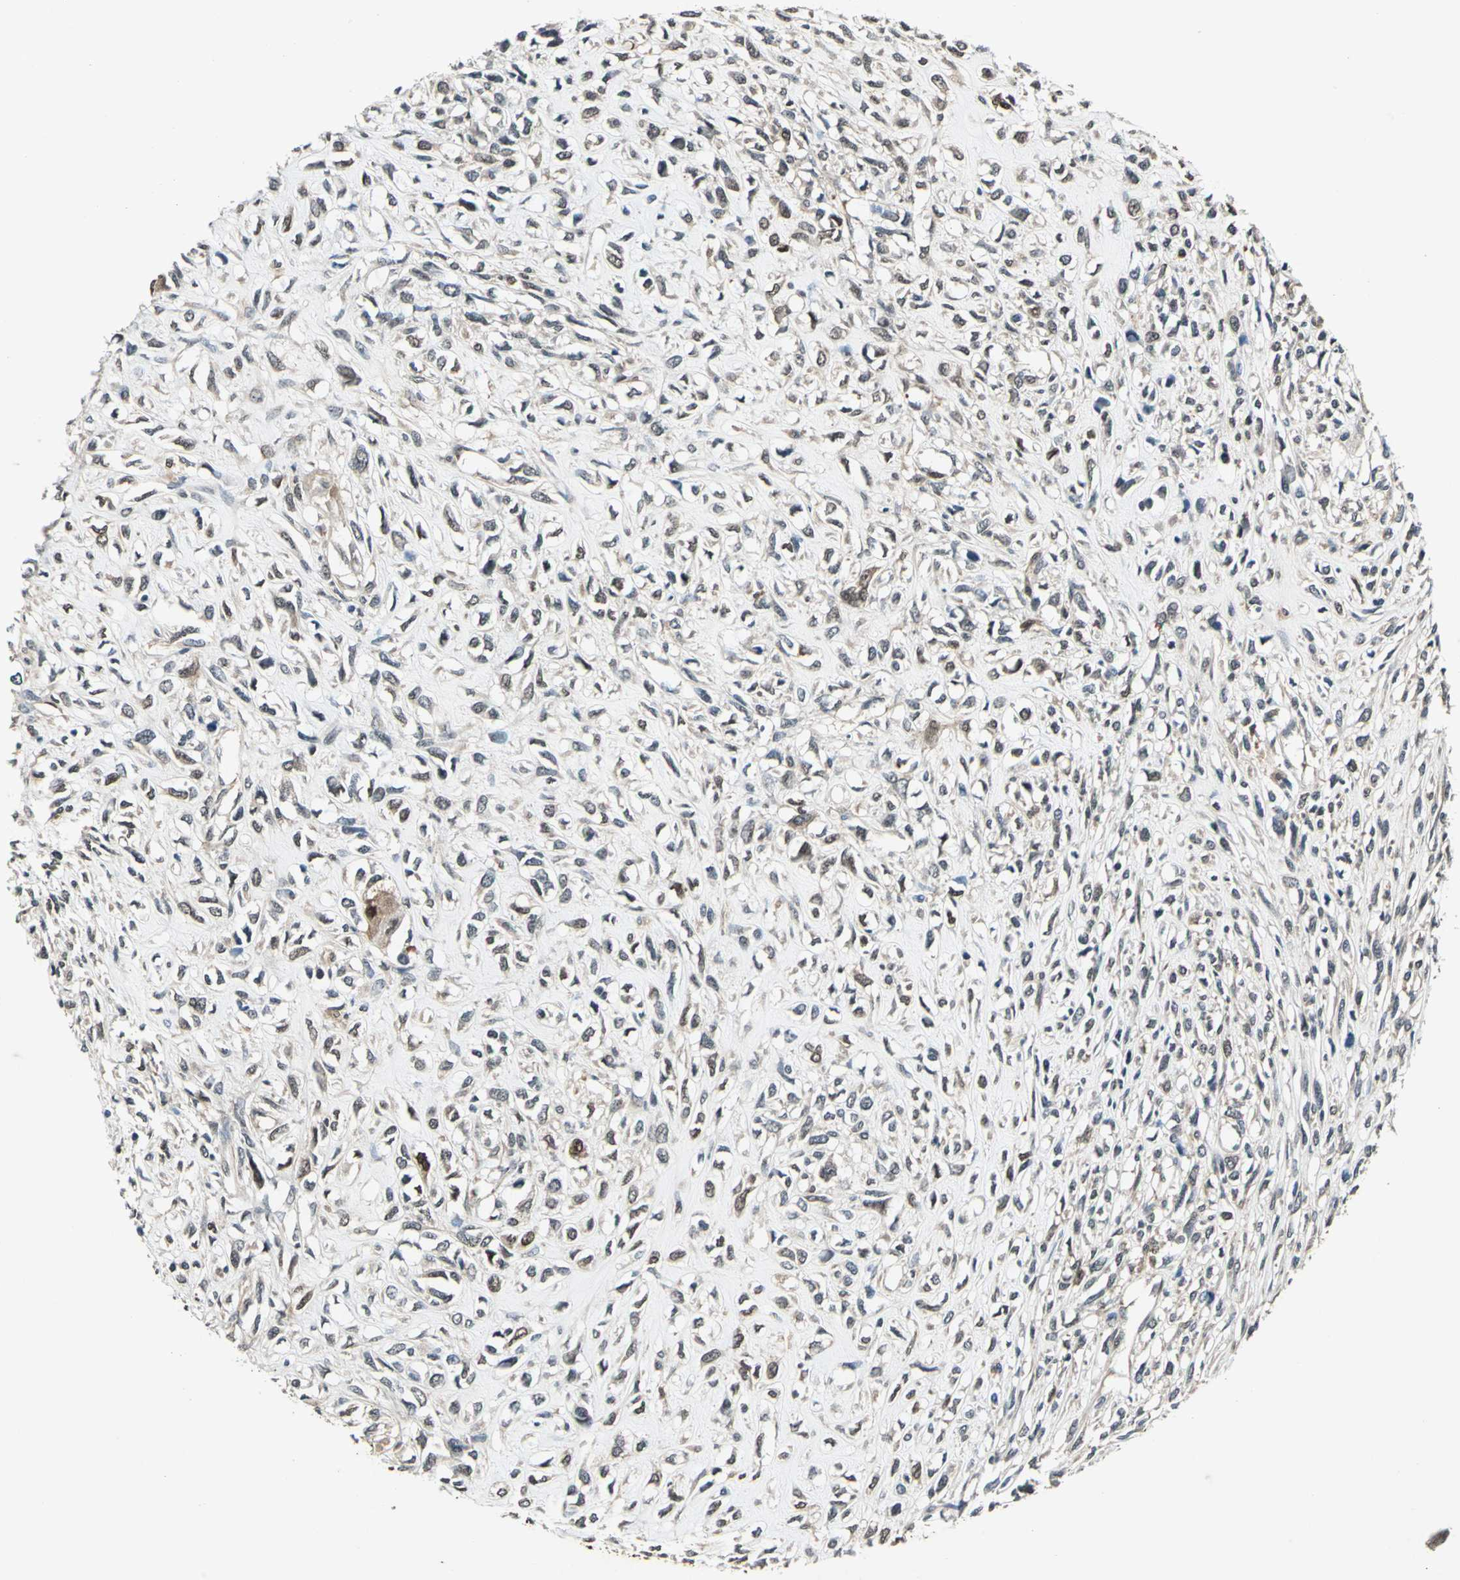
{"staining": {"intensity": "moderate", "quantity": ">75%", "location": "cytoplasmic/membranous"}, "tissue": "head and neck cancer", "cell_type": "Tumor cells", "image_type": "cancer", "snomed": [{"axis": "morphology", "description": "Necrosis, NOS"}, {"axis": "morphology", "description": "Neoplasm, malignant, NOS"}, {"axis": "topography", "description": "Salivary gland"}, {"axis": "topography", "description": "Head-Neck"}], "caption": "Head and neck cancer (neoplasm (malignant)) was stained to show a protein in brown. There is medium levels of moderate cytoplasmic/membranous staining in about >75% of tumor cells.", "gene": "RRM2B", "patient": {"sex": "male", "age": 43}}